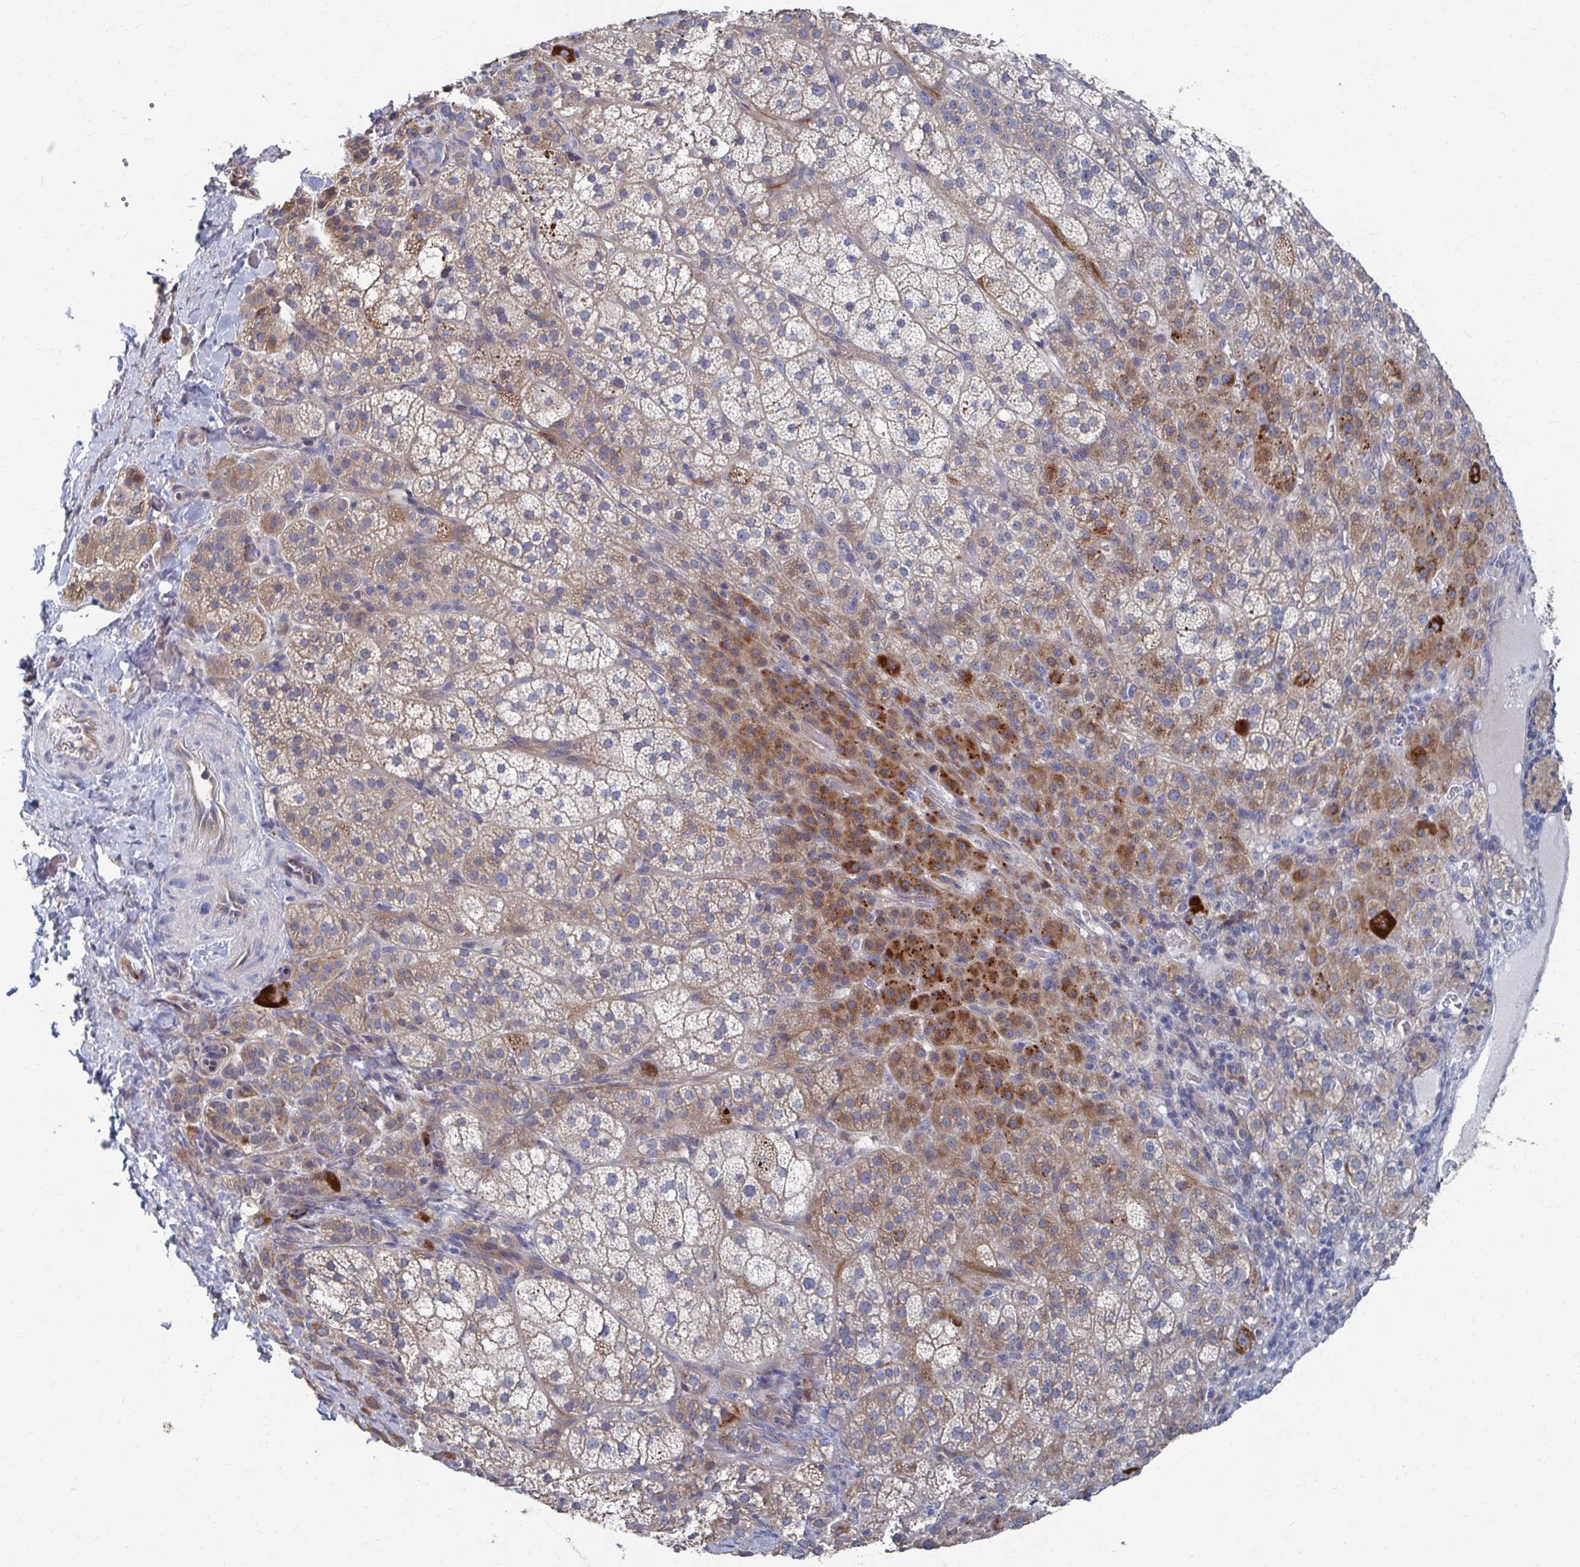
{"staining": {"intensity": "strong", "quantity": "<25%", "location": "cytoplasmic/membranous"}, "tissue": "adrenal gland", "cell_type": "Glandular cells", "image_type": "normal", "snomed": [{"axis": "morphology", "description": "Normal tissue, NOS"}, {"axis": "topography", "description": "Adrenal gland"}], "caption": "Immunohistochemistry (IHC) histopathology image of normal human adrenal gland stained for a protein (brown), which exhibits medium levels of strong cytoplasmic/membranous expression in approximately <25% of glandular cells.", "gene": "PLEKHG7", "patient": {"sex": "female", "age": 60}}